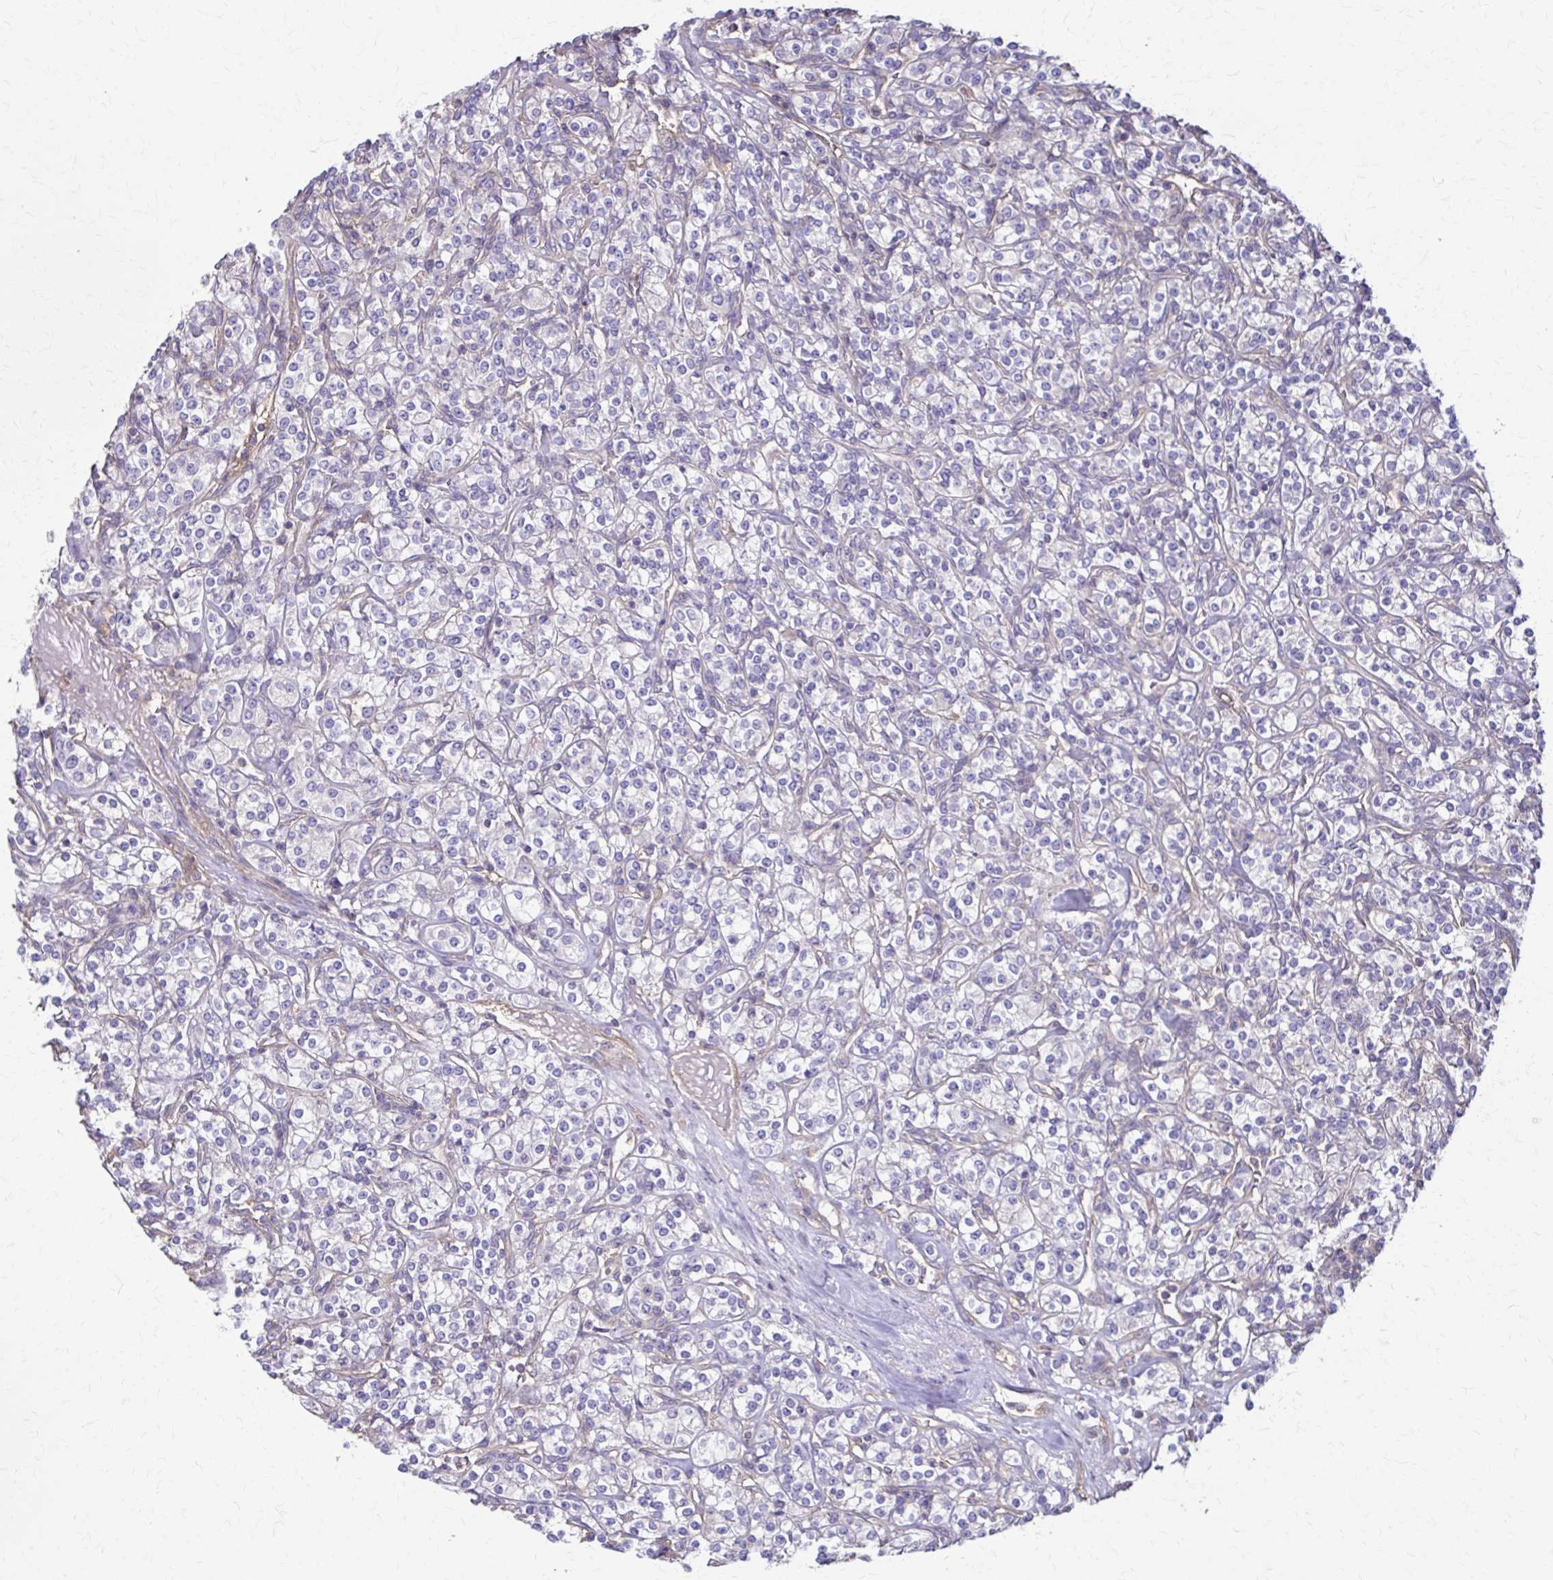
{"staining": {"intensity": "negative", "quantity": "none", "location": "none"}, "tissue": "renal cancer", "cell_type": "Tumor cells", "image_type": "cancer", "snomed": [{"axis": "morphology", "description": "Adenocarcinoma, NOS"}, {"axis": "topography", "description": "Kidney"}], "caption": "Tumor cells show no significant protein expression in adenocarcinoma (renal). (Brightfield microscopy of DAB IHC at high magnification).", "gene": "DSP", "patient": {"sex": "male", "age": 77}}